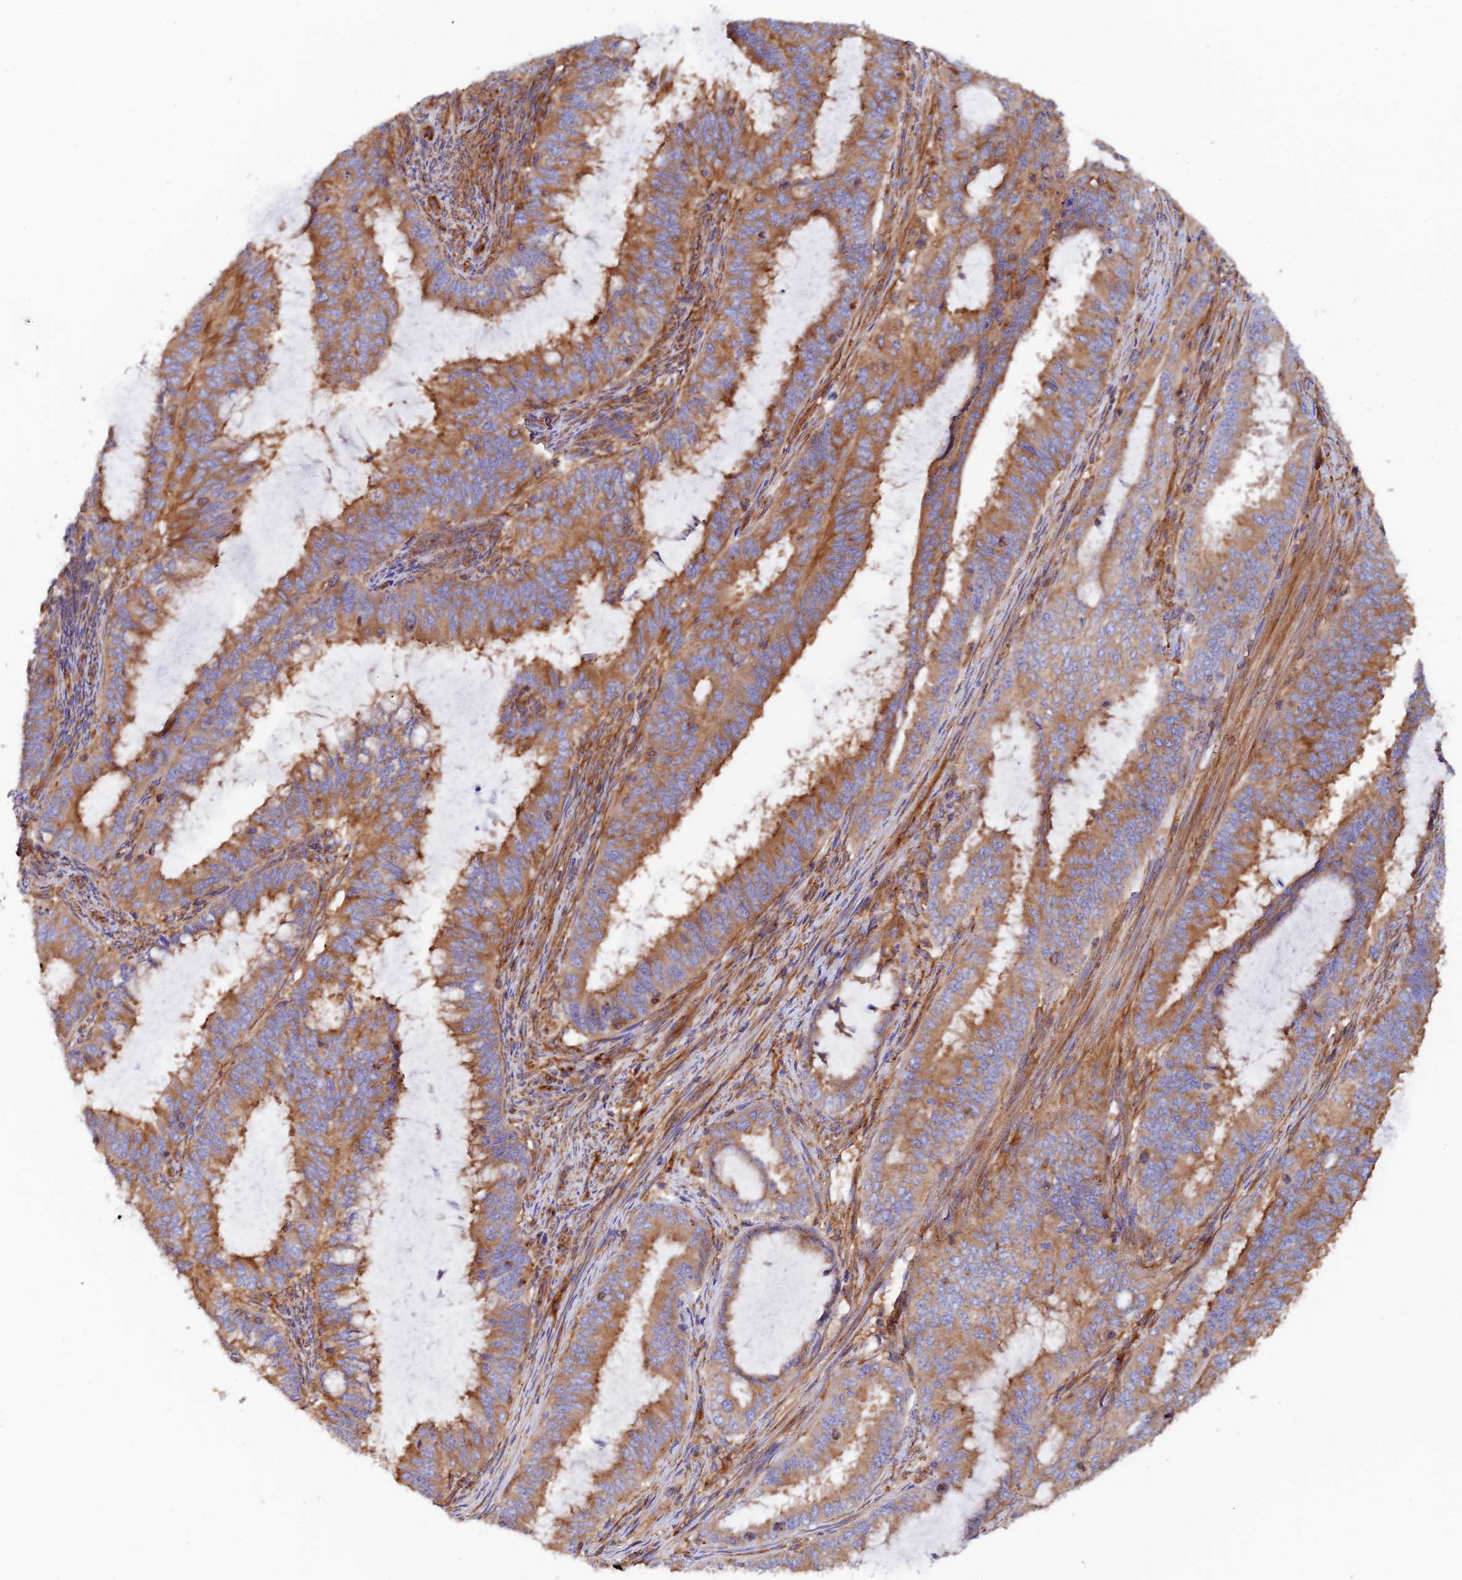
{"staining": {"intensity": "moderate", "quantity": ">75%", "location": "cytoplasmic/membranous"}, "tissue": "endometrial cancer", "cell_type": "Tumor cells", "image_type": "cancer", "snomed": [{"axis": "morphology", "description": "Adenocarcinoma, NOS"}, {"axis": "topography", "description": "Endometrium"}], "caption": "Approximately >75% of tumor cells in human adenocarcinoma (endometrial) exhibit moderate cytoplasmic/membranous protein staining as visualized by brown immunohistochemical staining.", "gene": "DCTN2", "patient": {"sex": "female", "age": 51}}